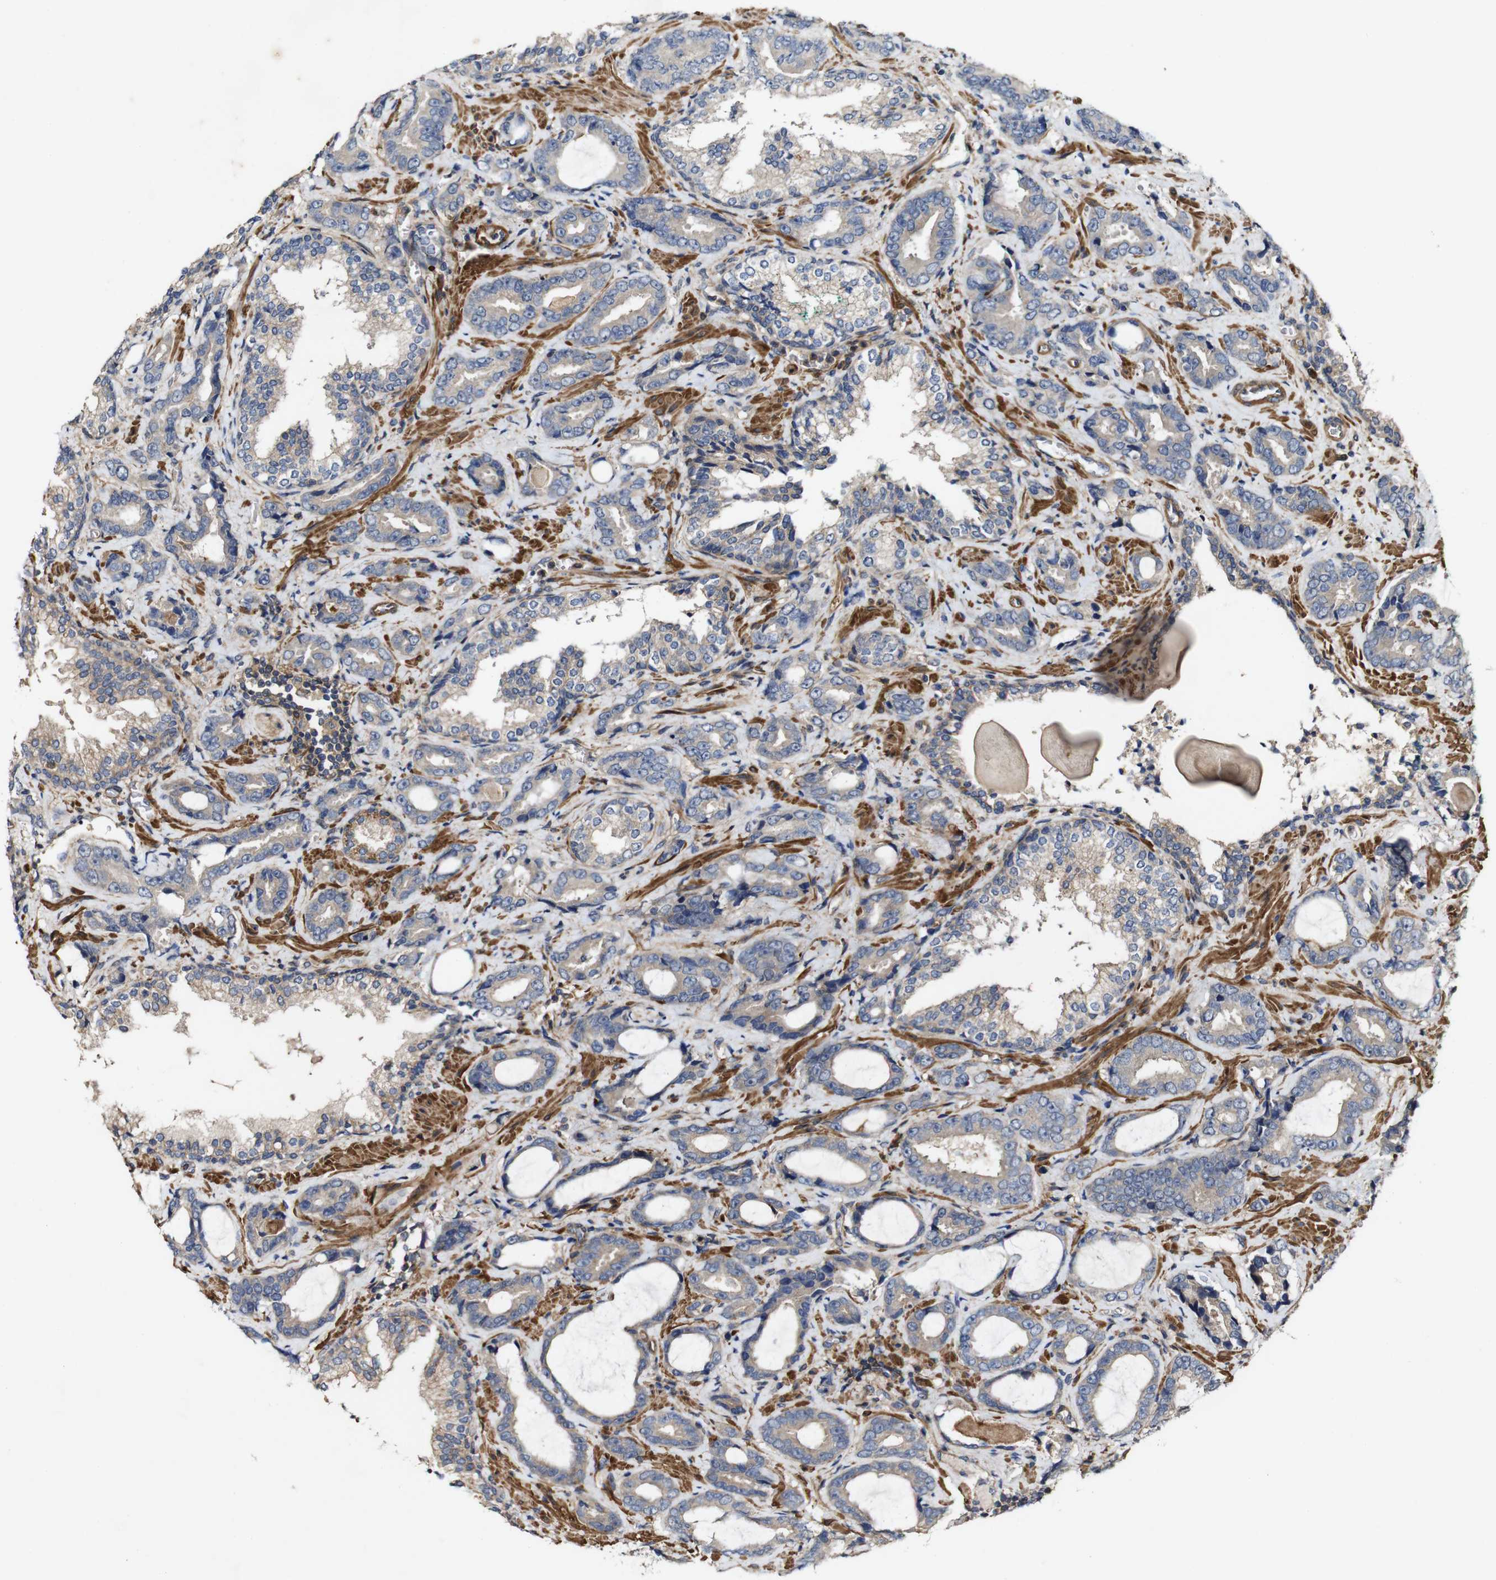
{"staining": {"intensity": "weak", "quantity": ">75%", "location": "cytoplasmic/membranous"}, "tissue": "prostate cancer", "cell_type": "Tumor cells", "image_type": "cancer", "snomed": [{"axis": "morphology", "description": "Adenocarcinoma, Low grade"}, {"axis": "topography", "description": "Prostate"}], "caption": "Prostate cancer stained with immunohistochemistry reveals weak cytoplasmic/membranous staining in about >75% of tumor cells.", "gene": "GSDME", "patient": {"sex": "male", "age": 60}}